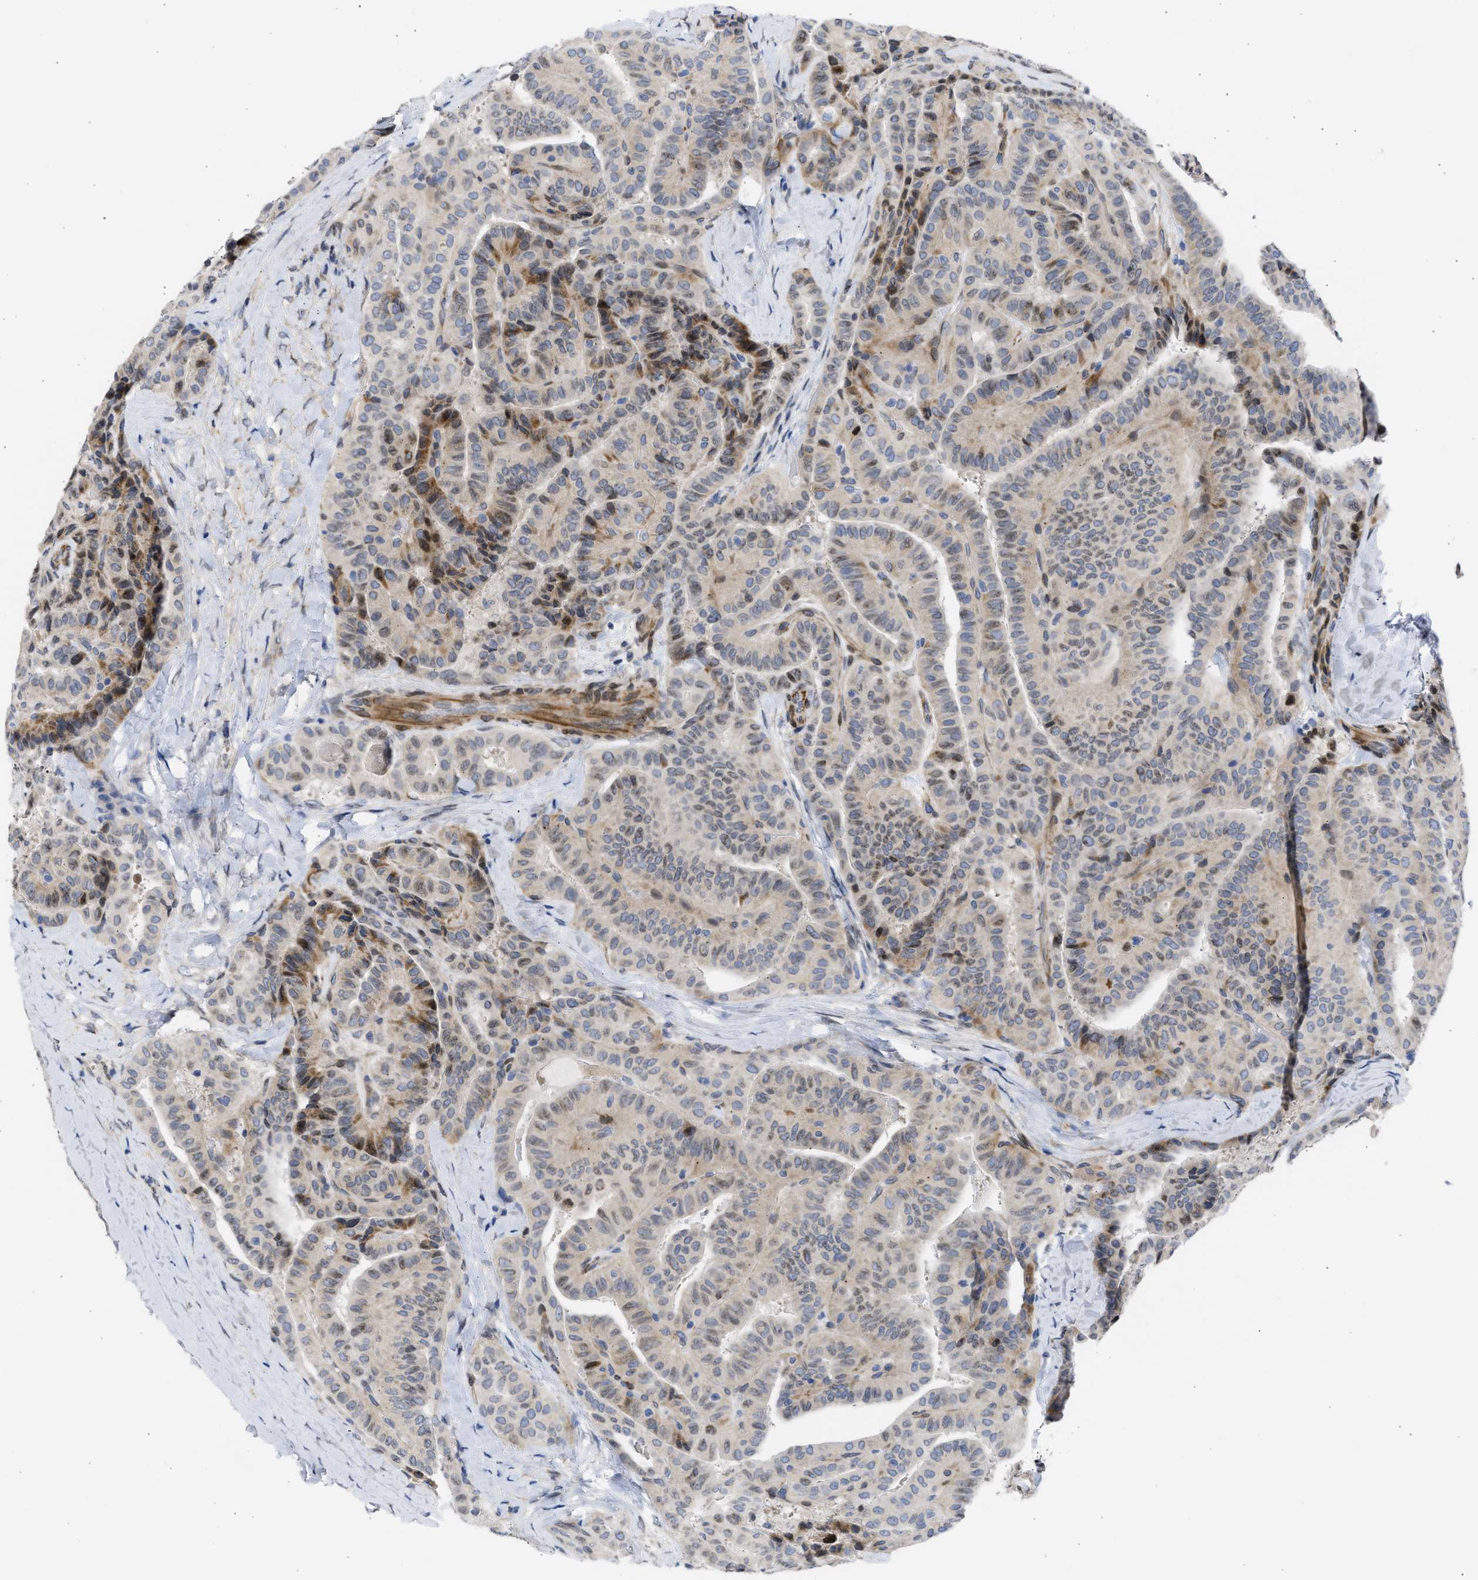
{"staining": {"intensity": "moderate", "quantity": "<25%", "location": "cytoplasmic/membranous,nuclear"}, "tissue": "thyroid cancer", "cell_type": "Tumor cells", "image_type": "cancer", "snomed": [{"axis": "morphology", "description": "Papillary adenocarcinoma, NOS"}, {"axis": "topography", "description": "Thyroid gland"}], "caption": "There is low levels of moderate cytoplasmic/membranous and nuclear staining in tumor cells of thyroid papillary adenocarcinoma, as demonstrated by immunohistochemical staining (brown color).", "gene": "NUP35", "patient": {"sex": "male", "age": 77}}